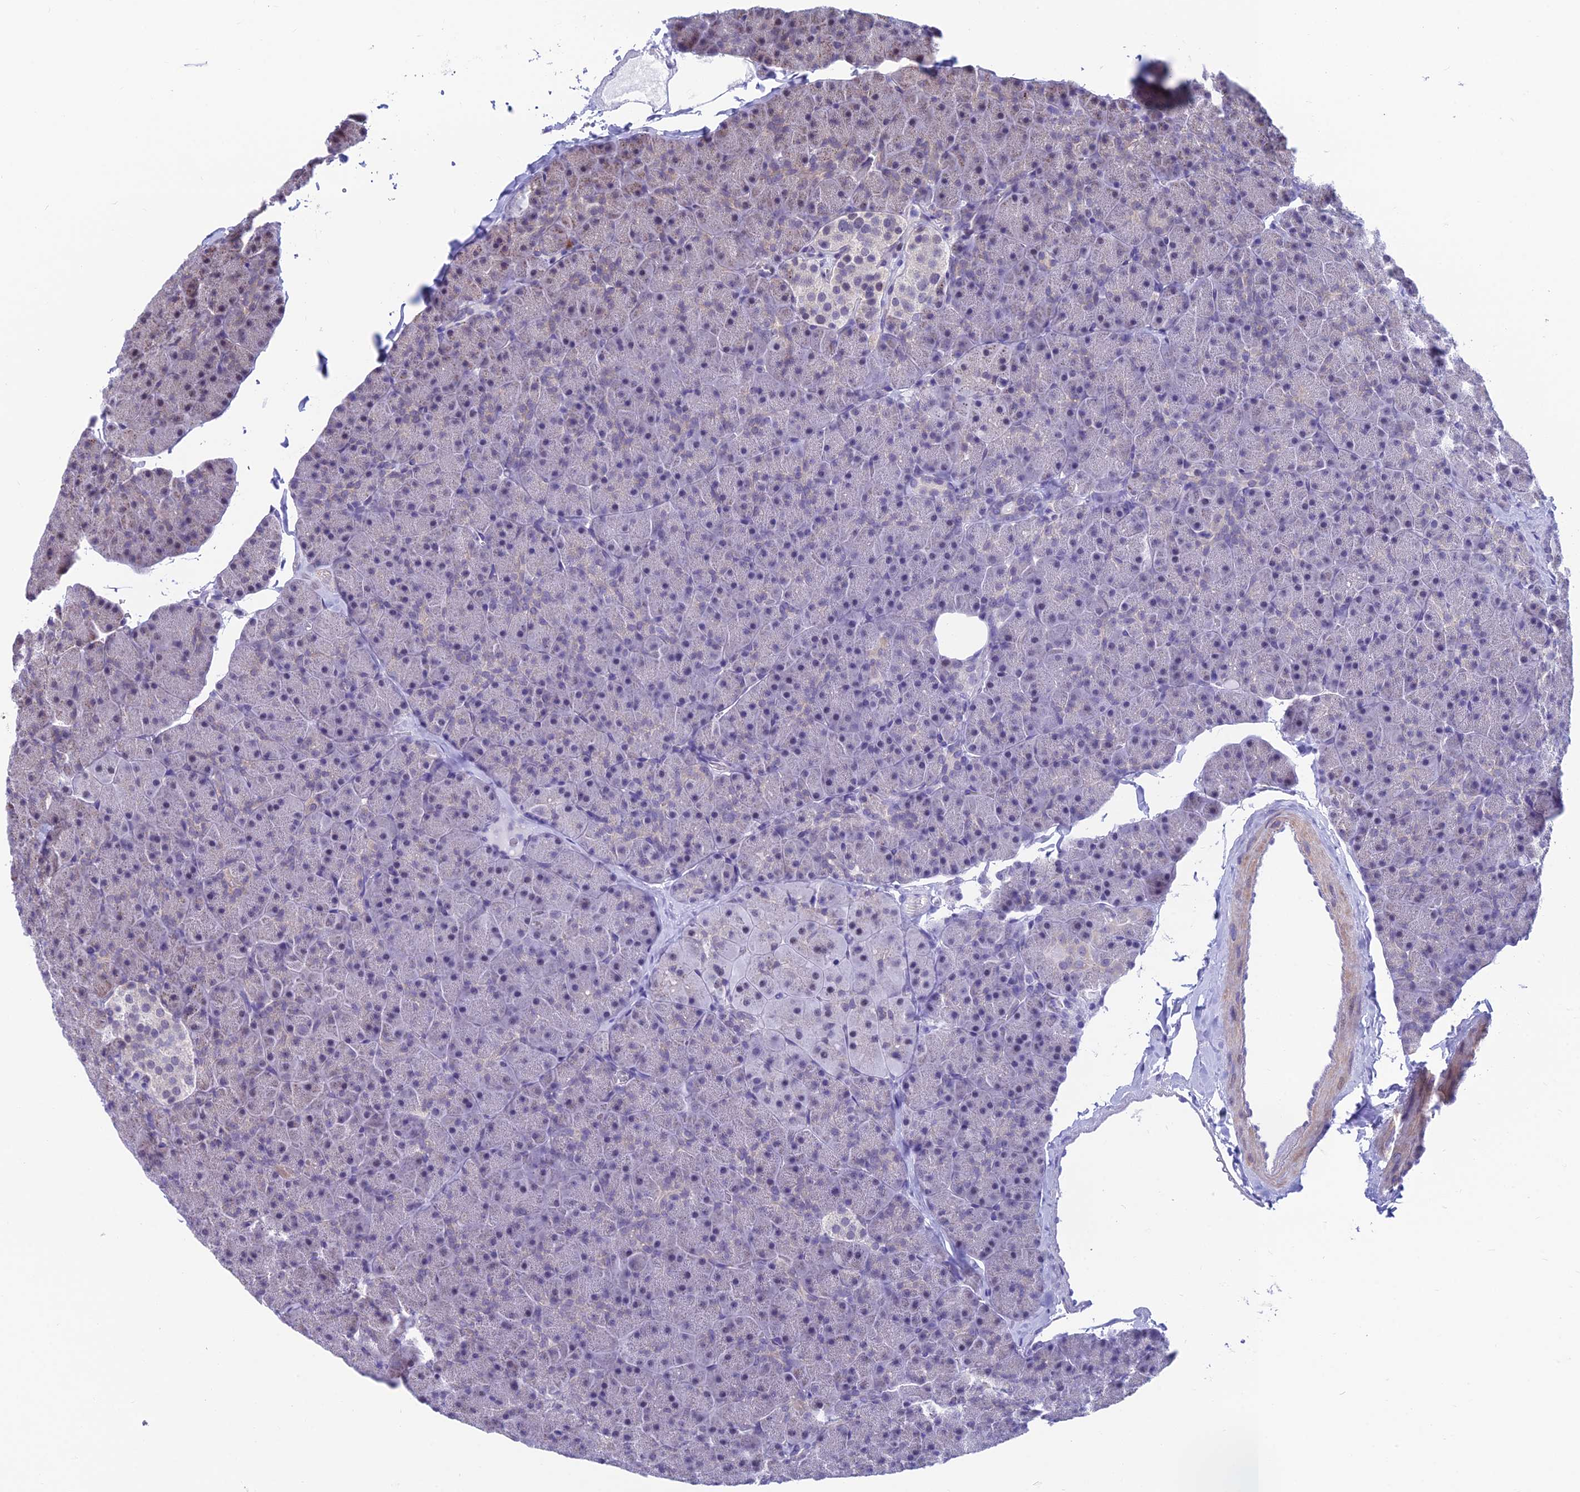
{"staining": {"intensity": "weak", "quantity": "<25%", "location": "nuclear"}, "tissue": "pancreas", "cell_type": "Exocrine glandular cells", "image_type": "normal", "snomed": [{"axis": "morphology", "description": "Normal tissue, NOS"}, {"axis": "topography", "description": "Pancreas"}], "caption": "Exocrine glandular cells show no significant protein staining in normal pancreas.", "gene": "KIAA1191", "patient": {"sex": "male", "age": 36}}